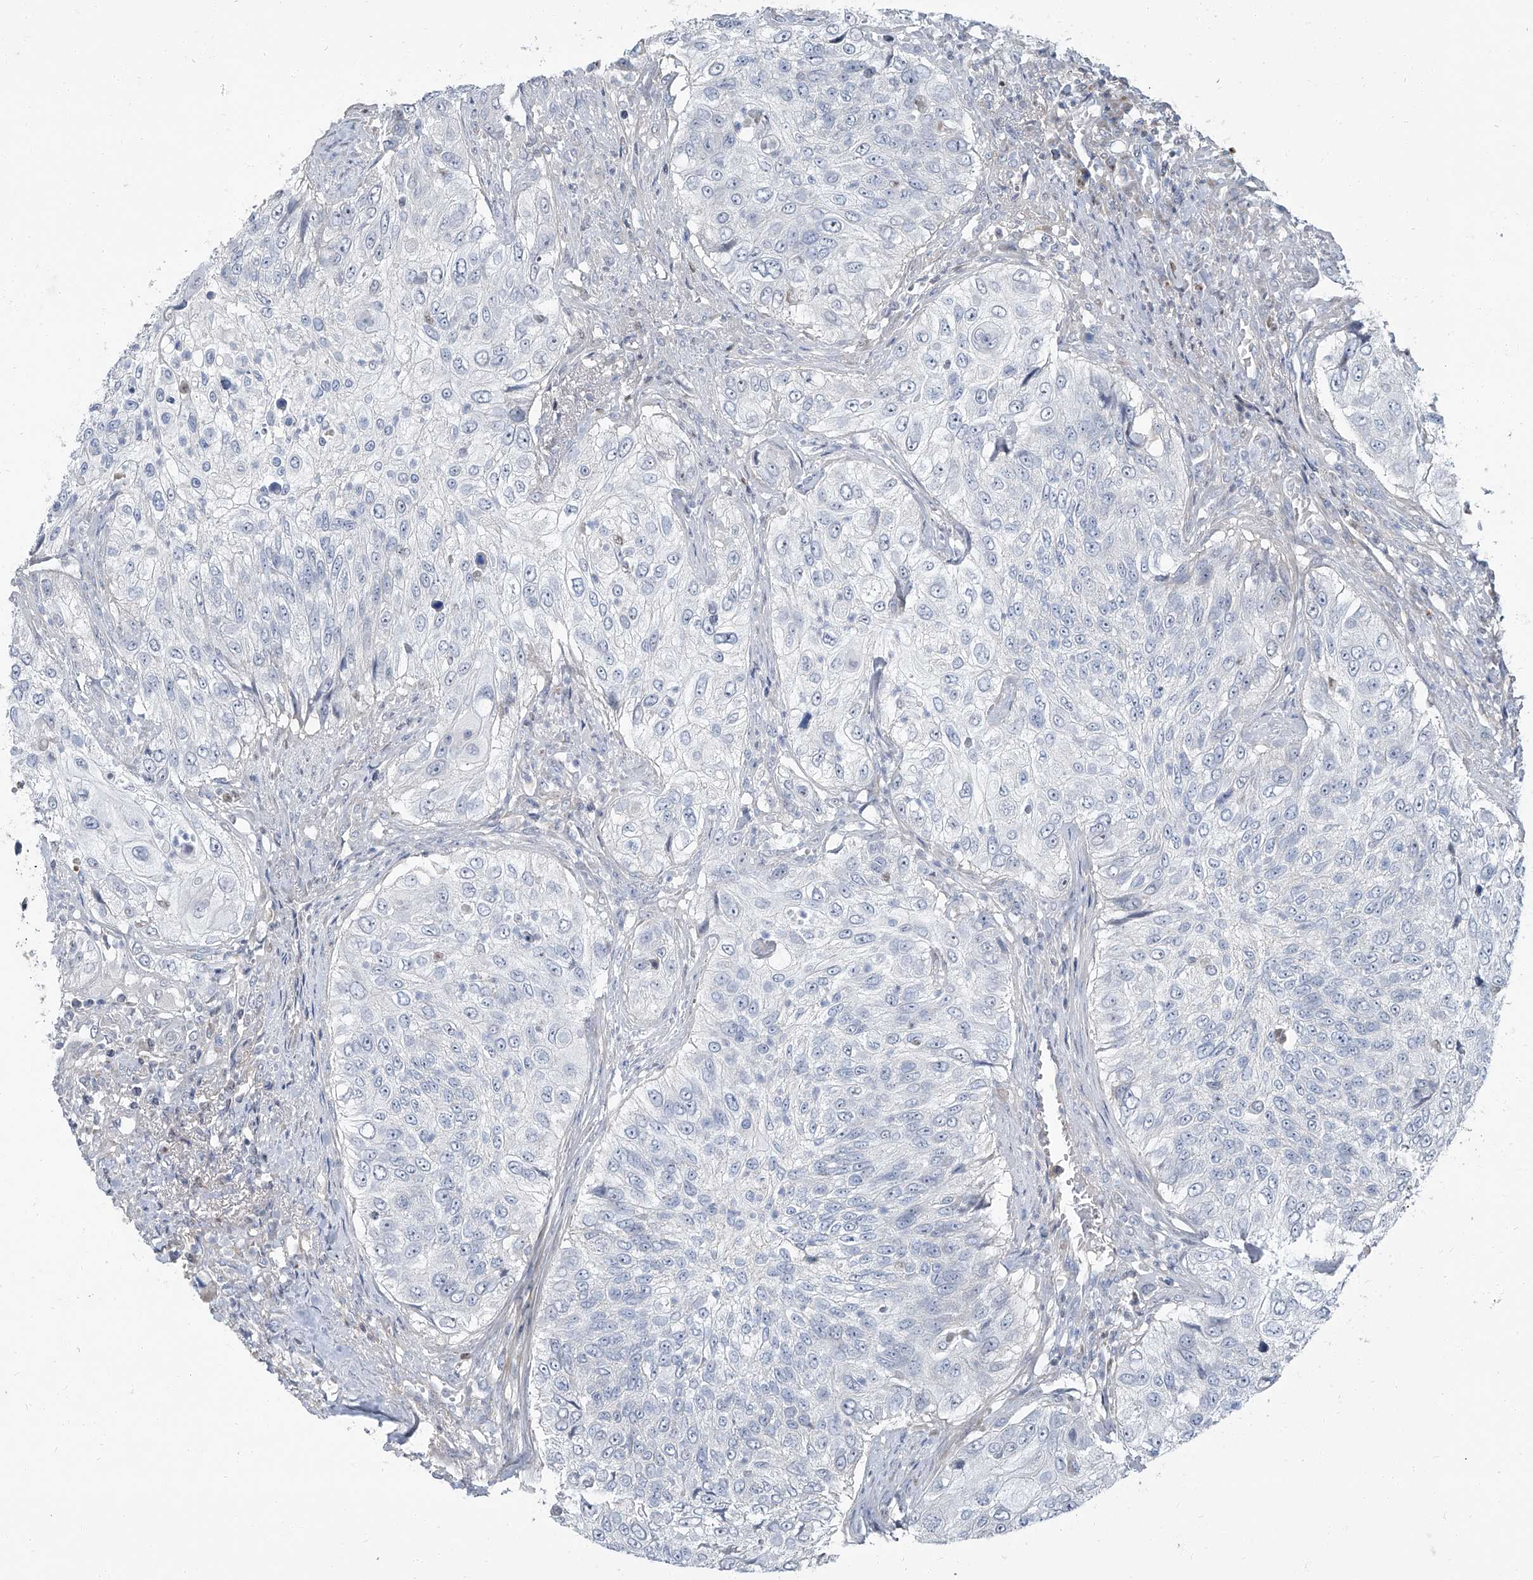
{"staining": {"intensity": "negative", "quantity": "none", "location": "none"}, "tissue": "urothelial cancer", "cell_type": "Tumor cells", "image_type": "cancer", "snomed": [{"axis": "morphology", "description": "Urothelial carcinoma, High grade"}, {"axis": "topography", "description": "Urinary bladder"}], "caption": "This is an IHC image of human urothelial cancer. There is no staining in tumor cells.", "gene": "HOXA3", "patient": {"sex": "female", "age": 60}}